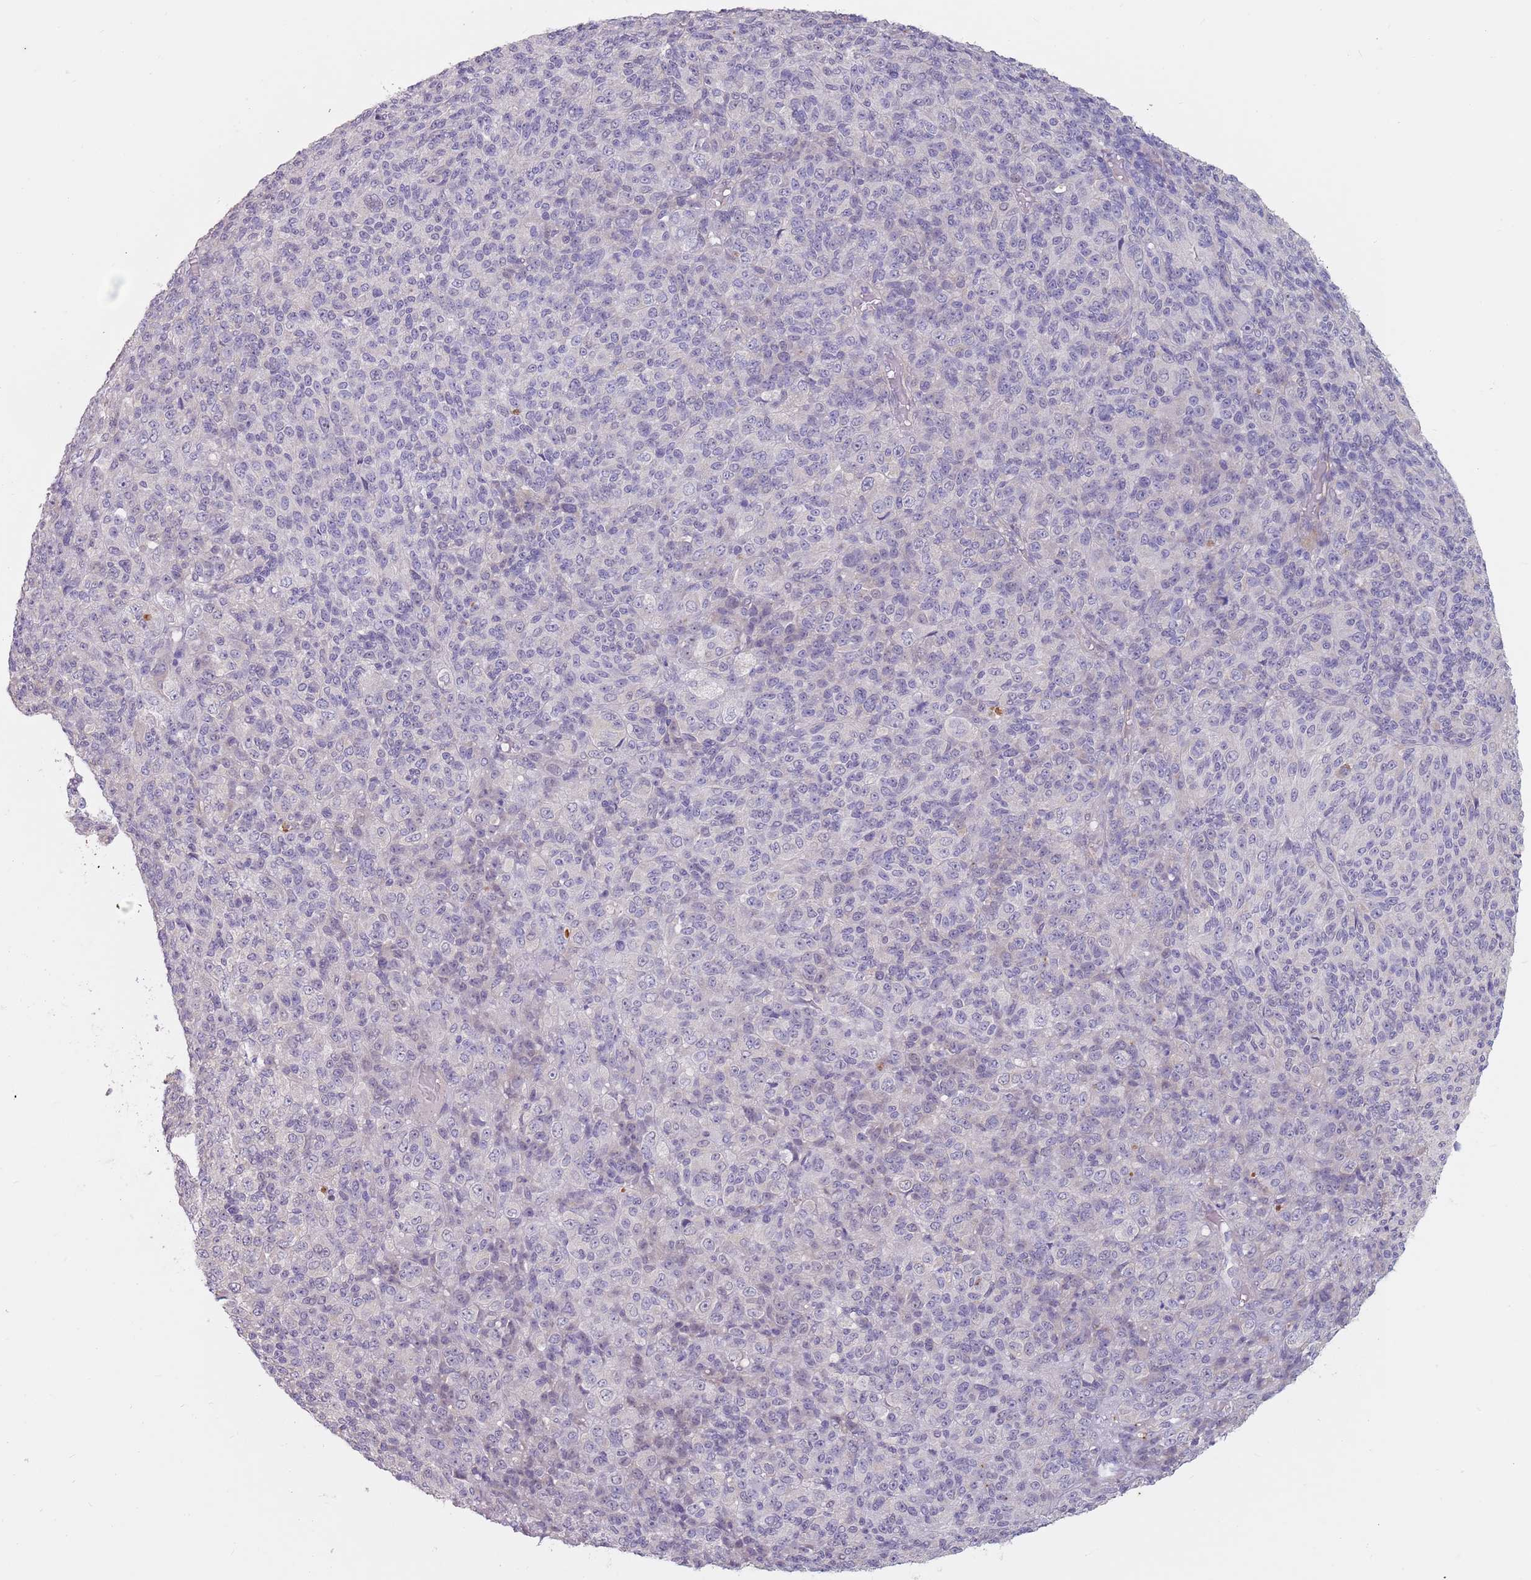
{"staining": {"intensity": "negative", "quantity": "none", "location": "none"}, "tissue": "melanoma", "cell_type": "Tumor cells", "image_type": "cancer", "snomed": [{"axis": "morphology", "description": "Malignant melanoma, Metastatic site"}, {"axis": "topography", "description": "Brain"}], "caption": "There is no significant positivity in tumor cells of melanoma. The staining was performed using DAB (3,3'-diaminobenzidine) to visualize the protein expression in brown, while the nuclei were stained in blue with hematoxylin (Magnification: 20x).", "gene": "DXO", "patient": {"sex": "female", "age": 56}}